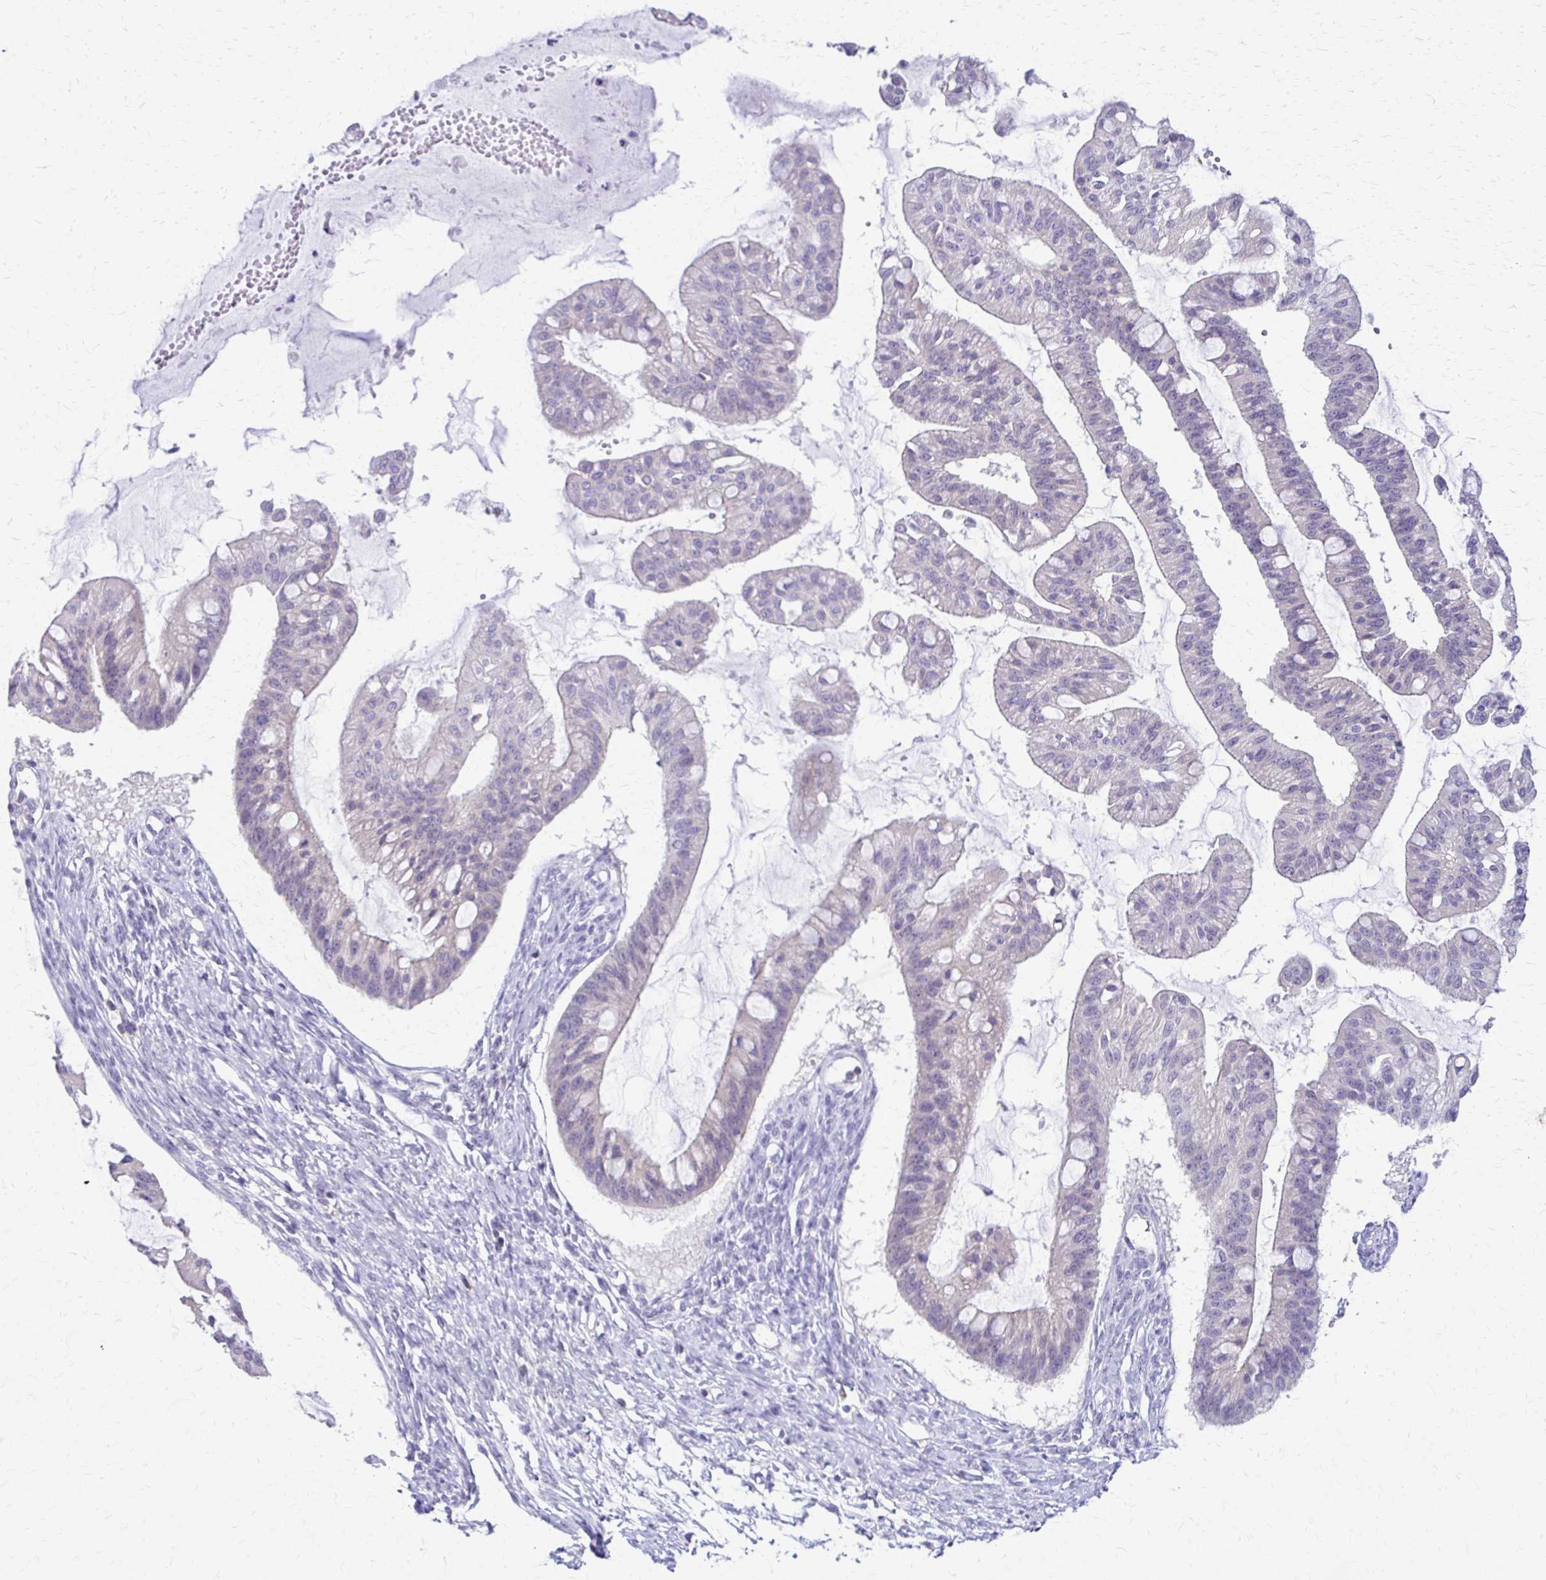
{"staining": {"intensity": "negative", "quantity": "none", "location": "none"}, "tissue": "ovarian cancer", "cell_type": "Tumor cells", "image_type": "cancer", "snomed": [{"axis": "morphology", "description": "Cystadenocarcinoma, mucinous, NOS"}, {"axis": "topography", "description": "Ovary"}], "caption": "The immunohistochemistry (IHC) photomicrograph has no significant expression in tumor cells of ovarian cancer (mucinous cystadenocarcinoma) tissue. Nuclei are stained in blue.", "gene": "PIK3AP1", "patient": {"sex": "female", "age": 73}}